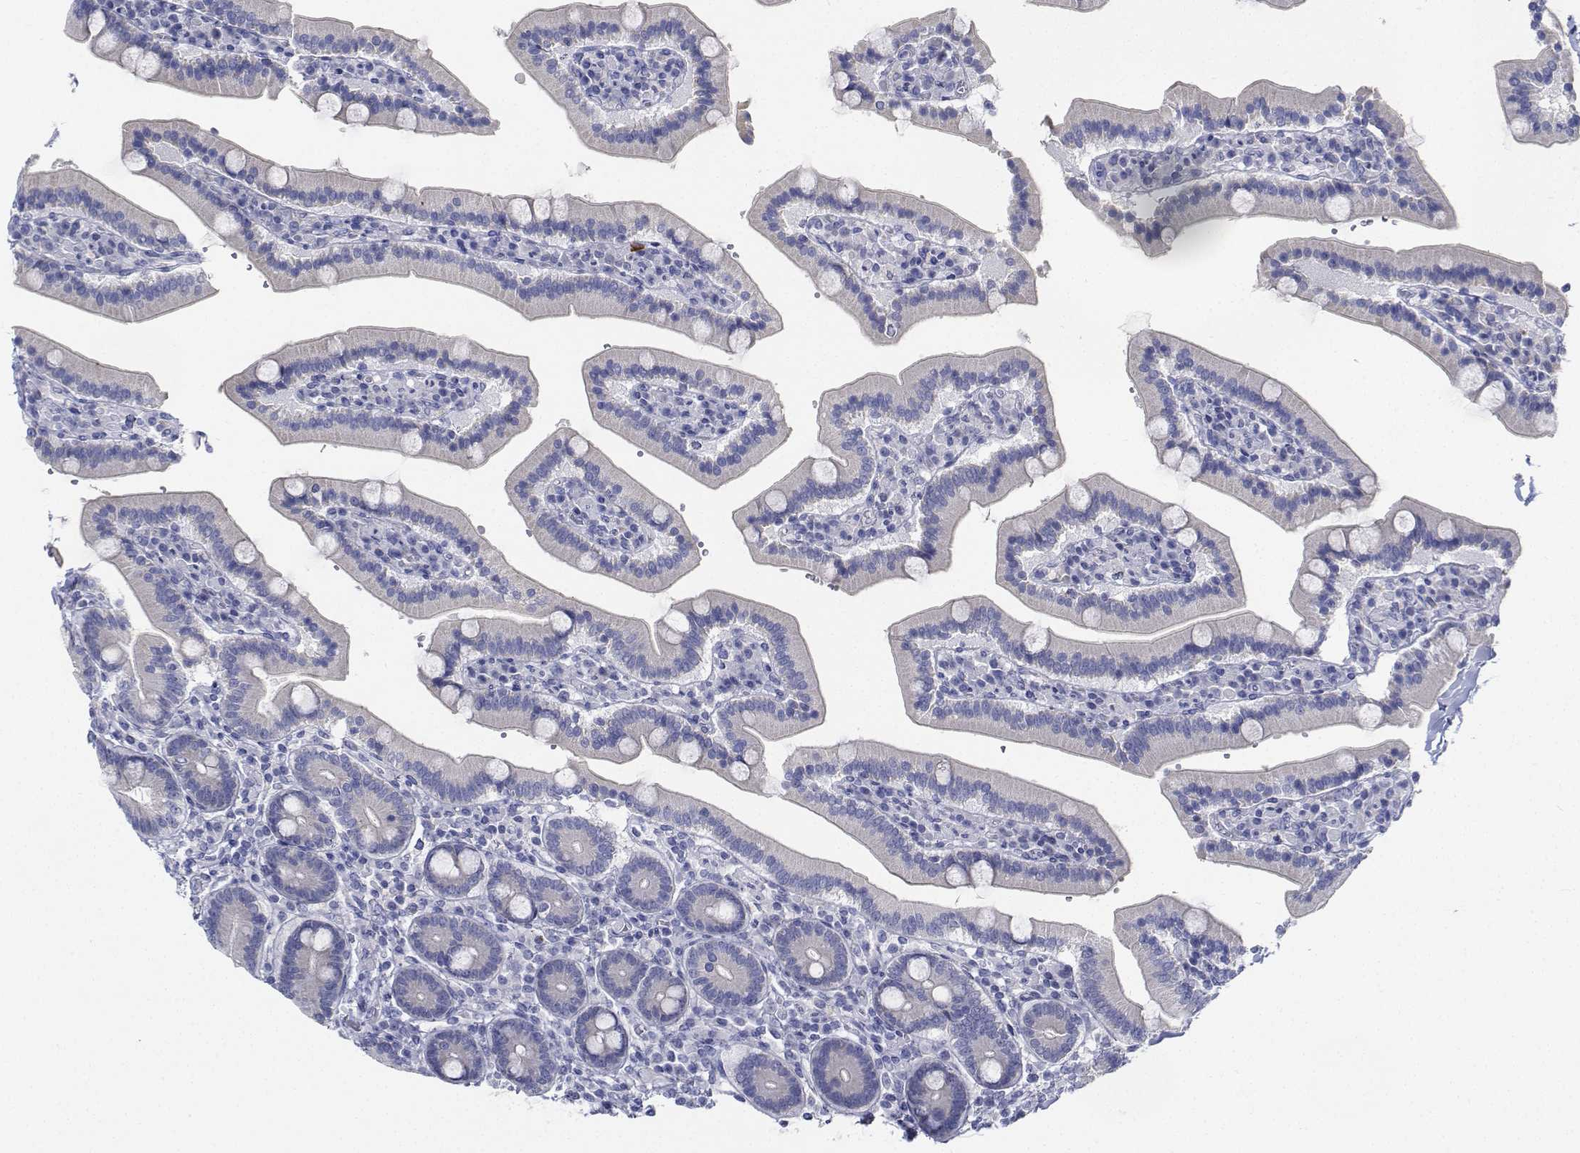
{"staining": {"intensity": "negative", "quantity": "none", "location": "none"}, "tissue": "duodenum", "cell_type": "Glandular cells", "image_type": "normal", "snomed": [{"axis": "morphology", "description": "Normal tissue, NOS"}, {"axis": "topography", "description": "Duodenum"}], "caption": "Glandular cells are negative for protein expression in benign human duodenum.", "gene": "CDHR3", "patient": {"sex": "female", "age": 62}}